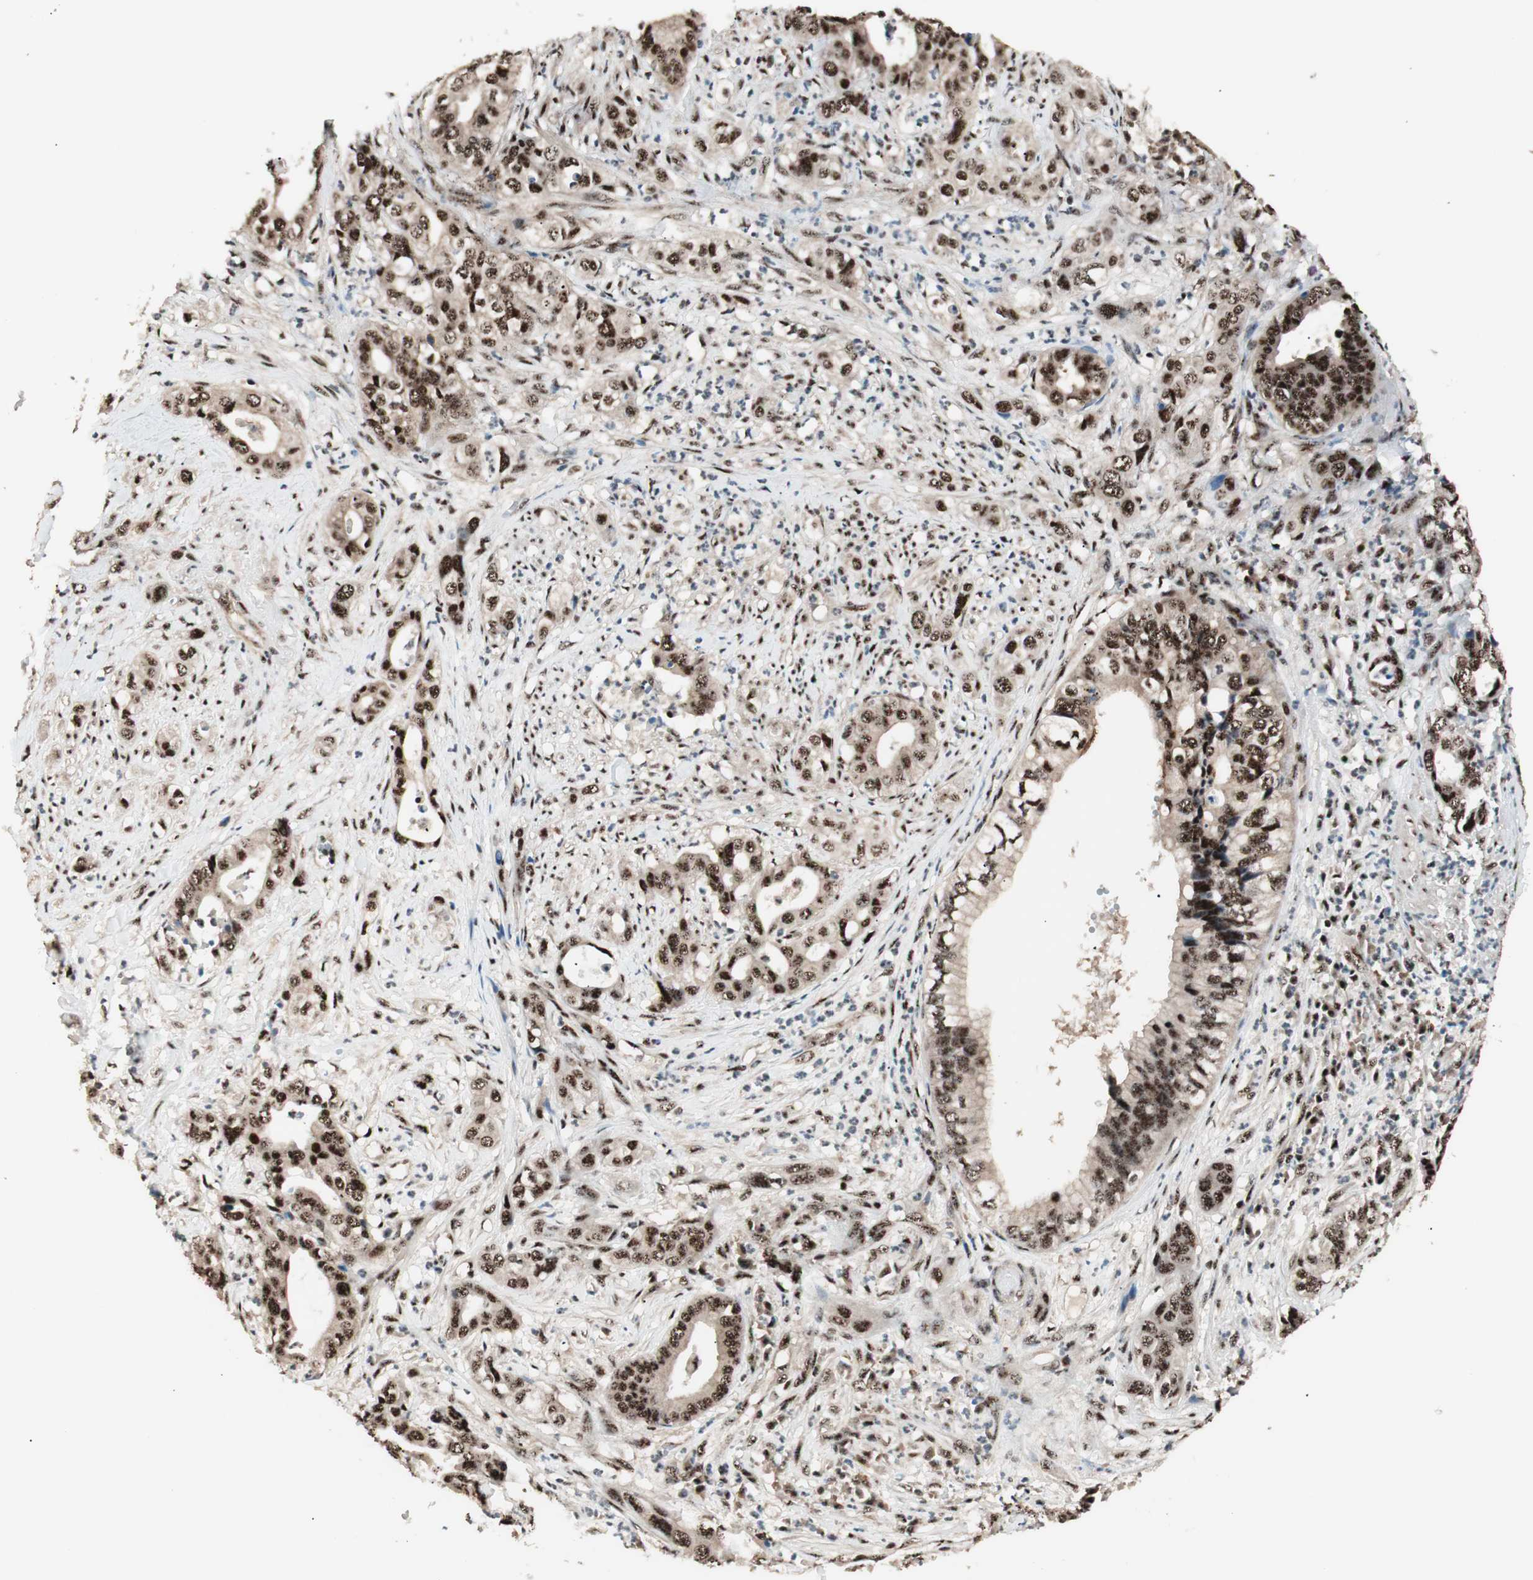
{"staining": {"intensity": "strong", "quantity": ">75%", "location": "nuclear"}, "tissue": "liver cancer", "cell_type": "Tumor cells", "image_type": "cancer", "snomed": [{"axis": "morphology", "description": "Cholangiocarcinoma"}, {"axis": "topography", "description": "Liver"}], "caption": "DAB (3,3'-diaminobenzidine) immunohistochemical staining of liver cholangiocarcinoma demonstrates strong nuclear protein positivity in about >75% of tumor cells.", "gene": "NR5A2", "patient": {"sex": "female", "age": 61}}